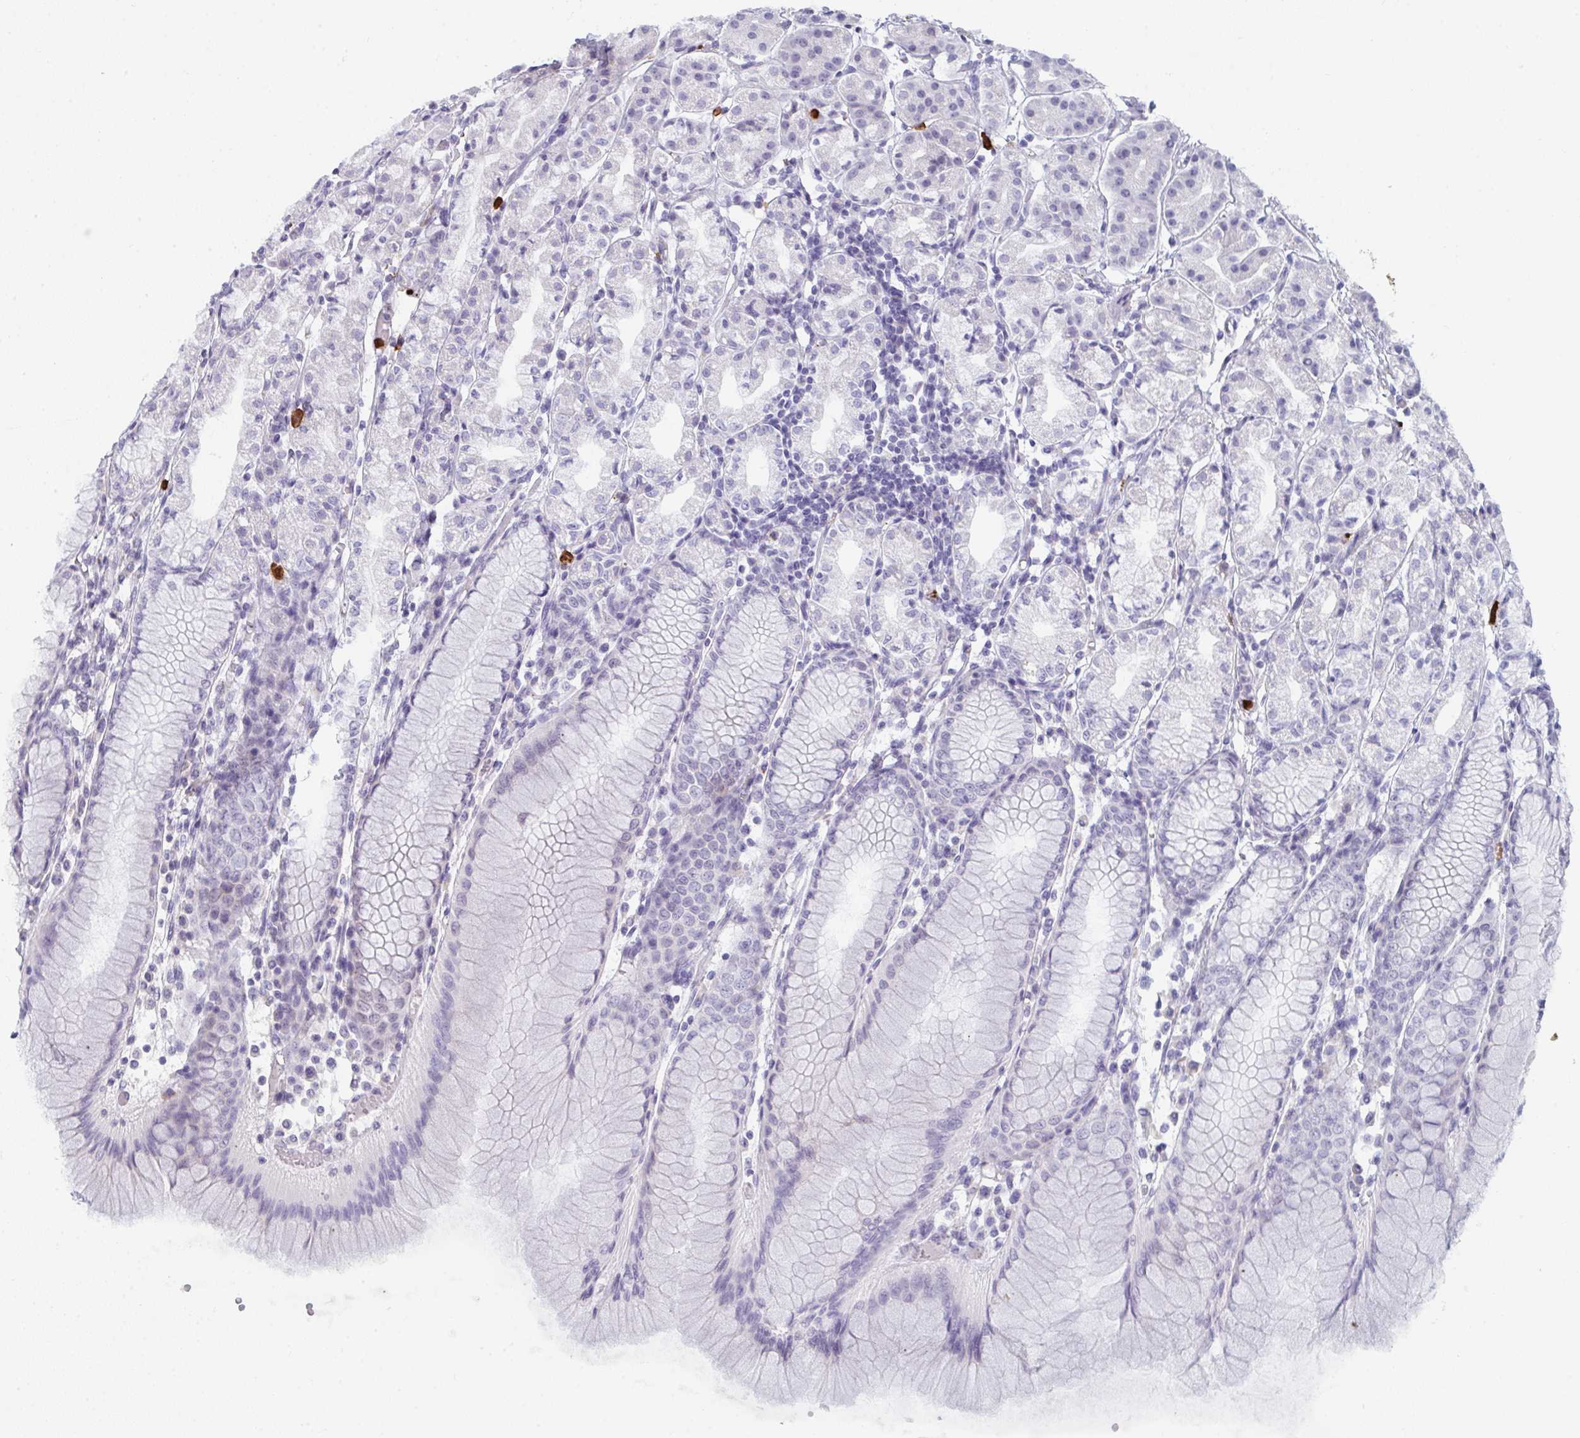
{"staining": {"intensity": "negative", "quantity": "none", "location": "none"}, "tissue": "stomach", "cell_type": "Glandular cells", "image_type": "normal", "snomed": [{"axis": "morphology", "description": "Normal tissue, NOS"}, {"axis": "topography", "description": "Stomach"}], "caption": "Immunohistochemistry (IHC) histopathology image of benign stomach: human stomach stained with DAB shows no significant protein expression in glandular cells.", "gene": "RUBCN", "patient": {"sex": "female", "age": 57}}